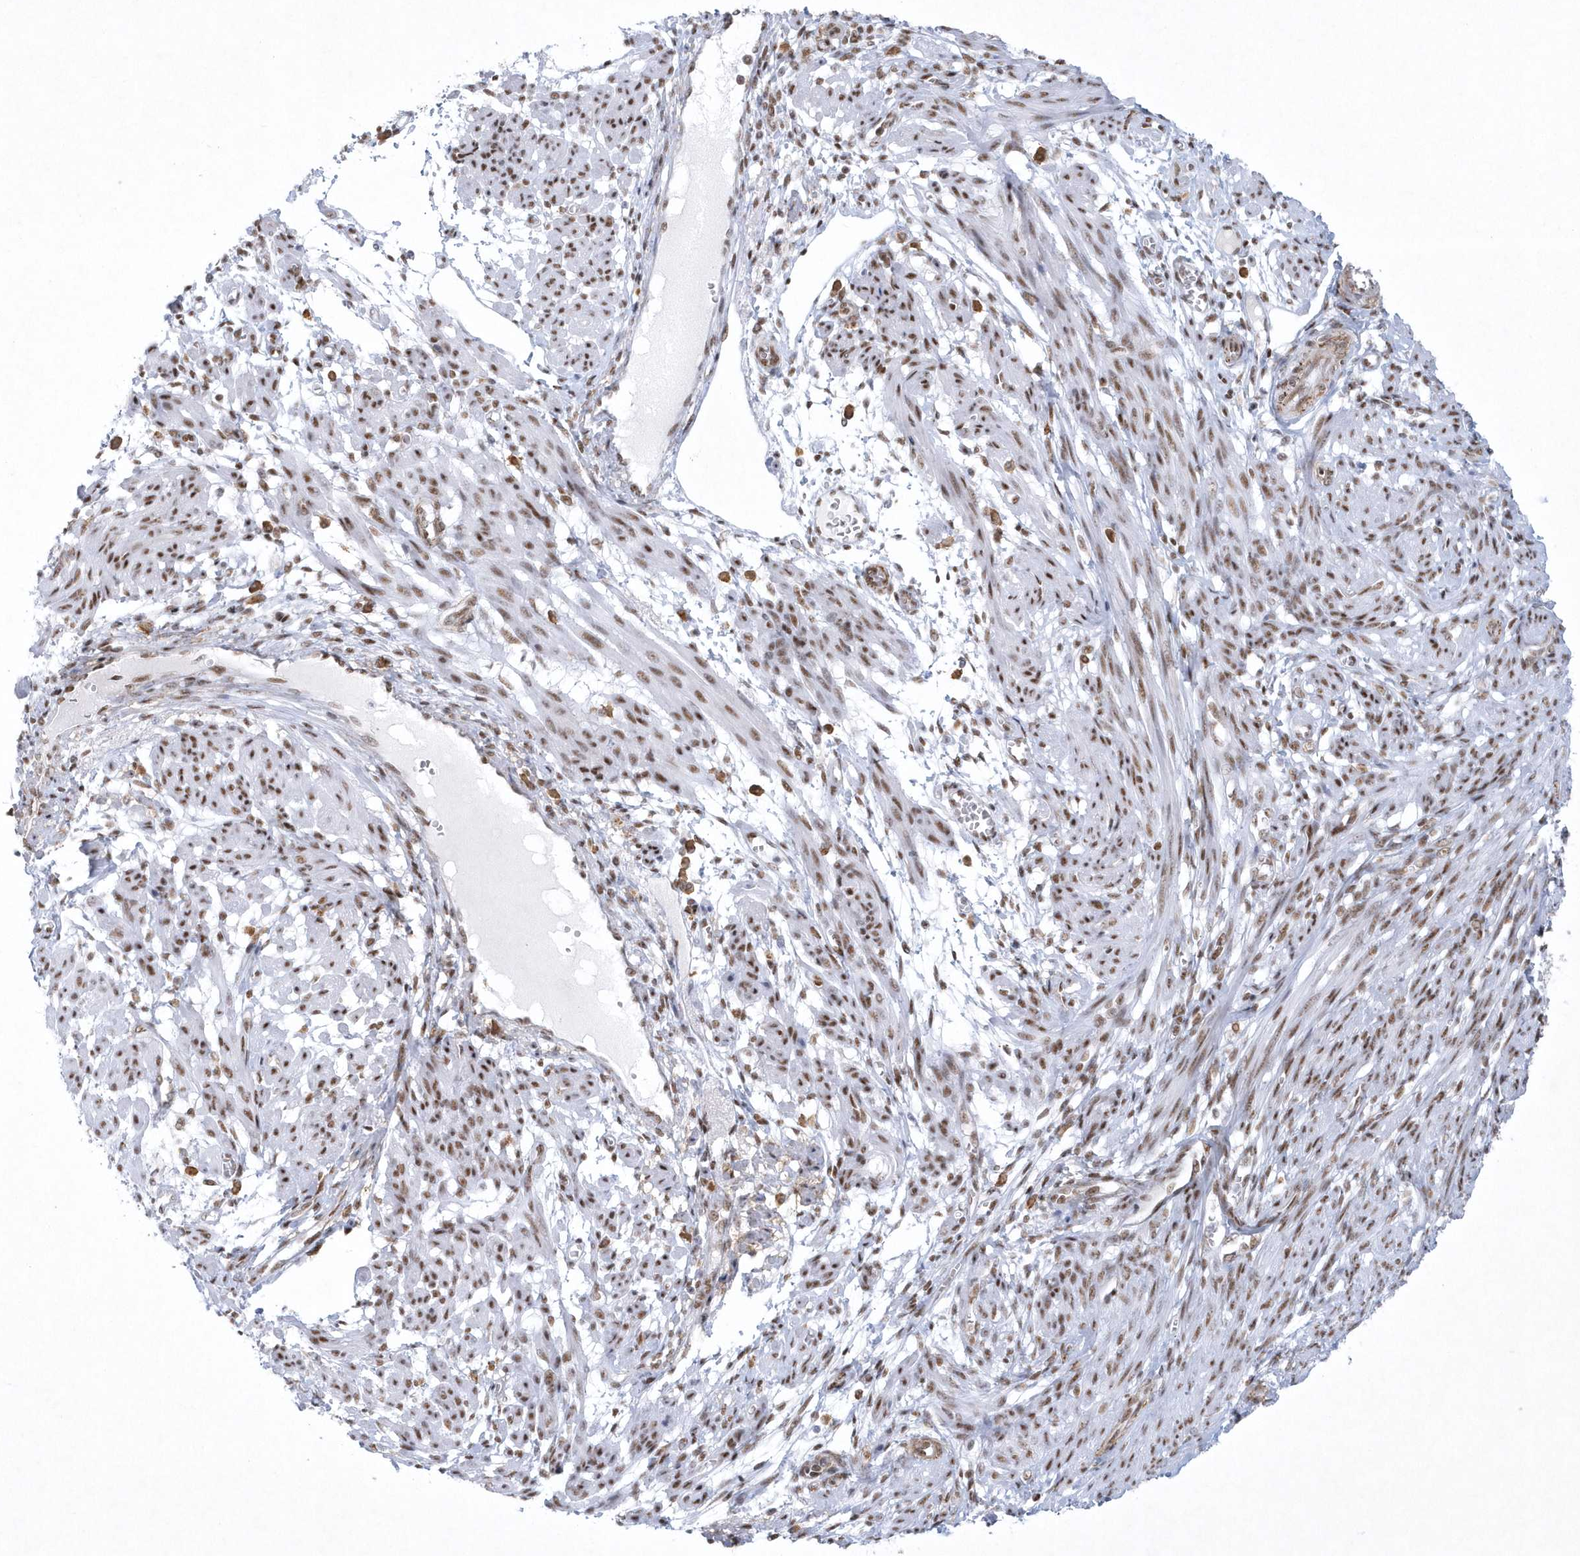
{"staining": {"intensity": "moderate", "quantity": ">75%", "location": "nuclear"}, "tissue": "smooth muscle", "cell_type": "Smooth muscle cells", "image_type": "normal", "snomed": [{"axis": "morphology", "description": "Normal tissue, NOS"}, {"axis": "topography", "description": "Smooth muscle"}], "caption": "DAB immunohistochemical staining of benign human smooth muscle demonstrates moderate nuclear protein positivity in about >75% of smooth muscle cells. The protein of interest is stained brown, and the nuclei are stained in blue (DAB (3,3'-diaminobenzidine) IHC with brightfield microscopy, high magnification).", "gene": "DCLRE1A", "patient": {"sex": "female", "age": 39}}